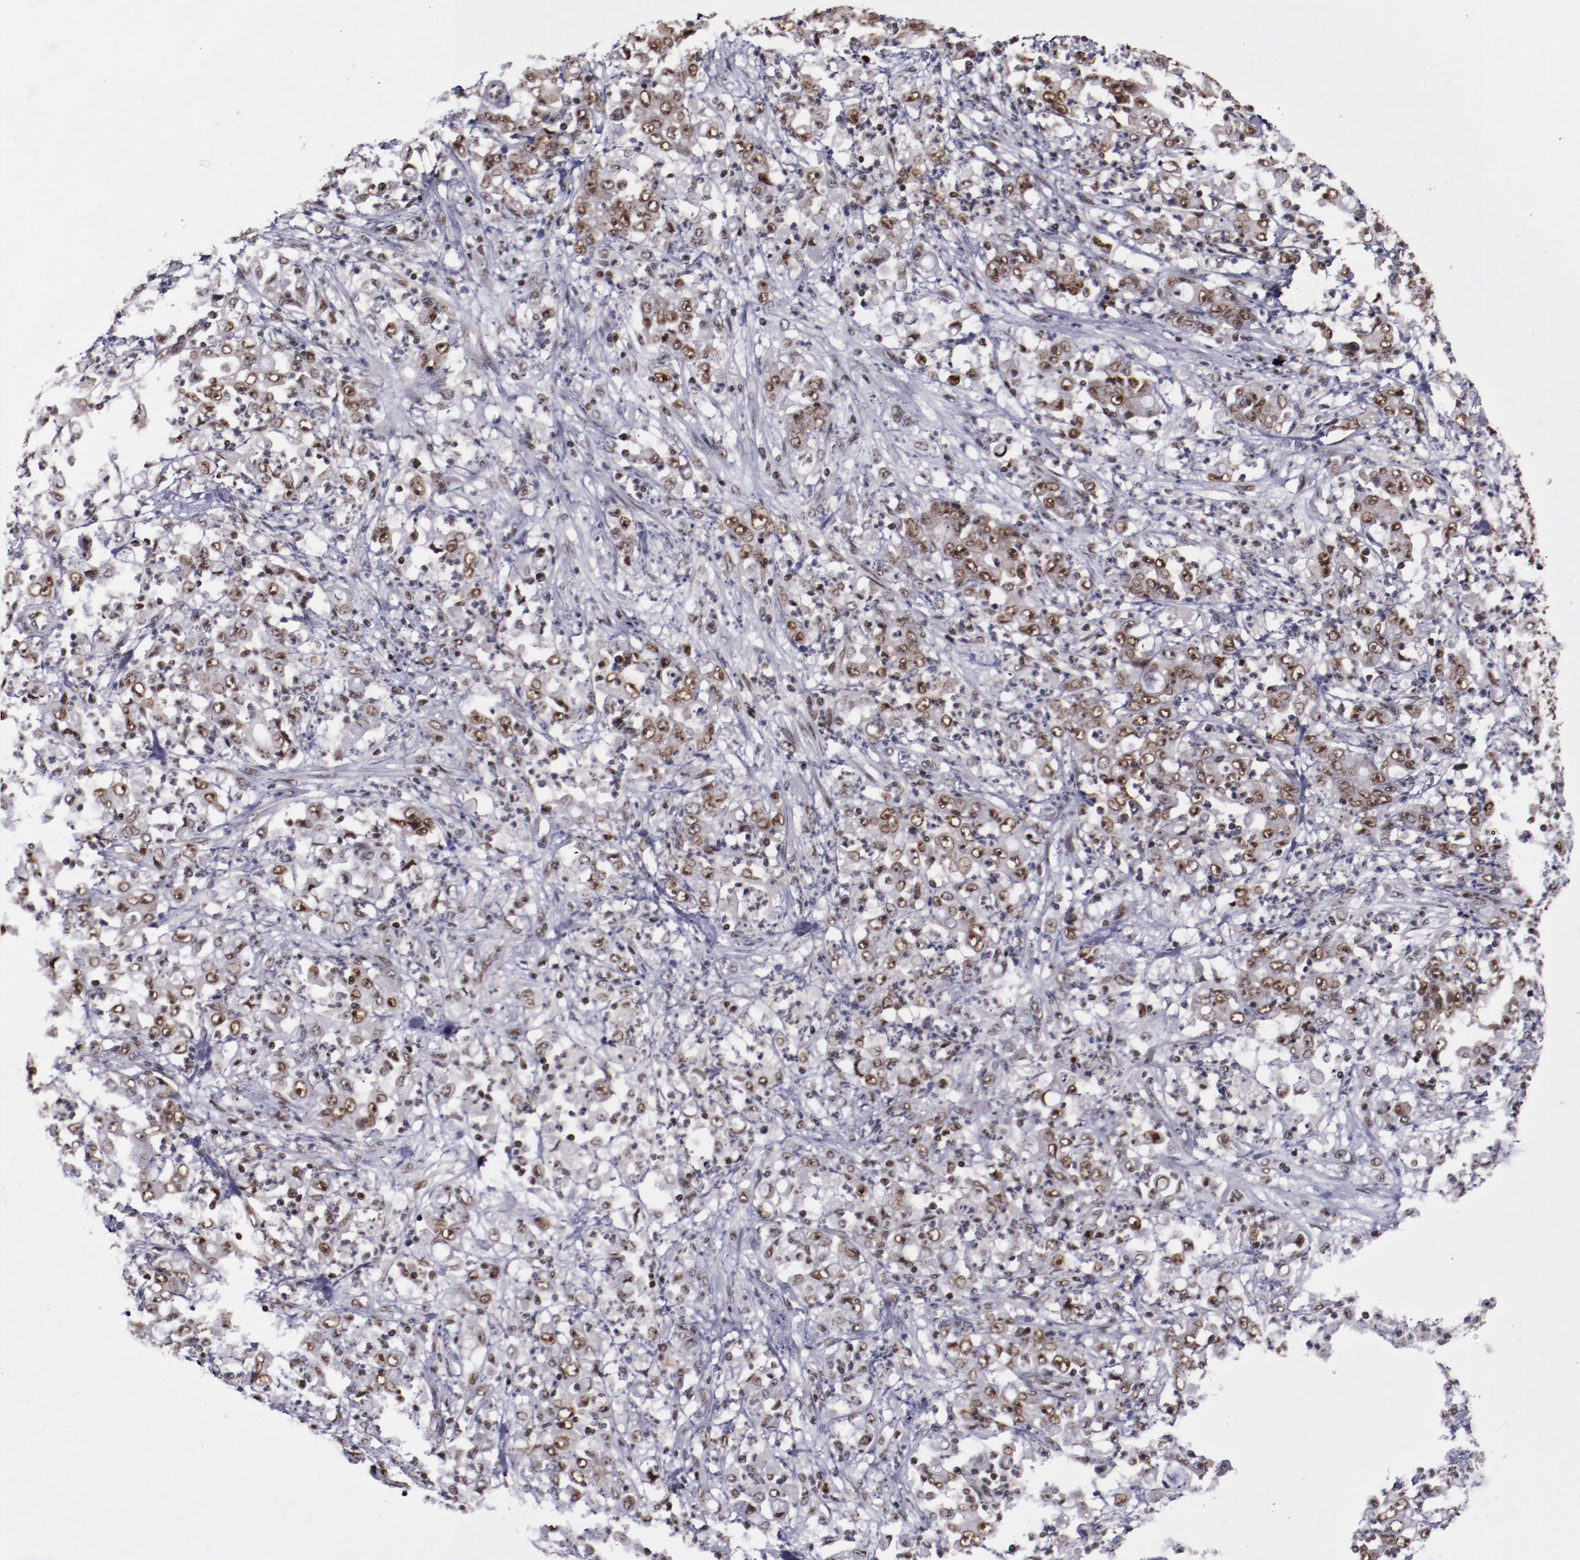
{"staining": {"intensity": "moderate", "quantity": ">75%", "location": "nuclear"}, "tissue": "stomach cancer", "cell_type": "Tumor cells", "image_type": "cancer", "snomed": [{"axis": "morphology", "description": "Adenocarcinoma, NOS"}, {"axis": "topography", "description": "Stomach, lower"}], "caption": "Immunohistochemistry of adenocarcinoma (stomach) exhibits medium levels of moderate nuclear staining in about >75% of tumor cells.", "gene": "ERH", "patient": {"sex": "female", "age": 71}}